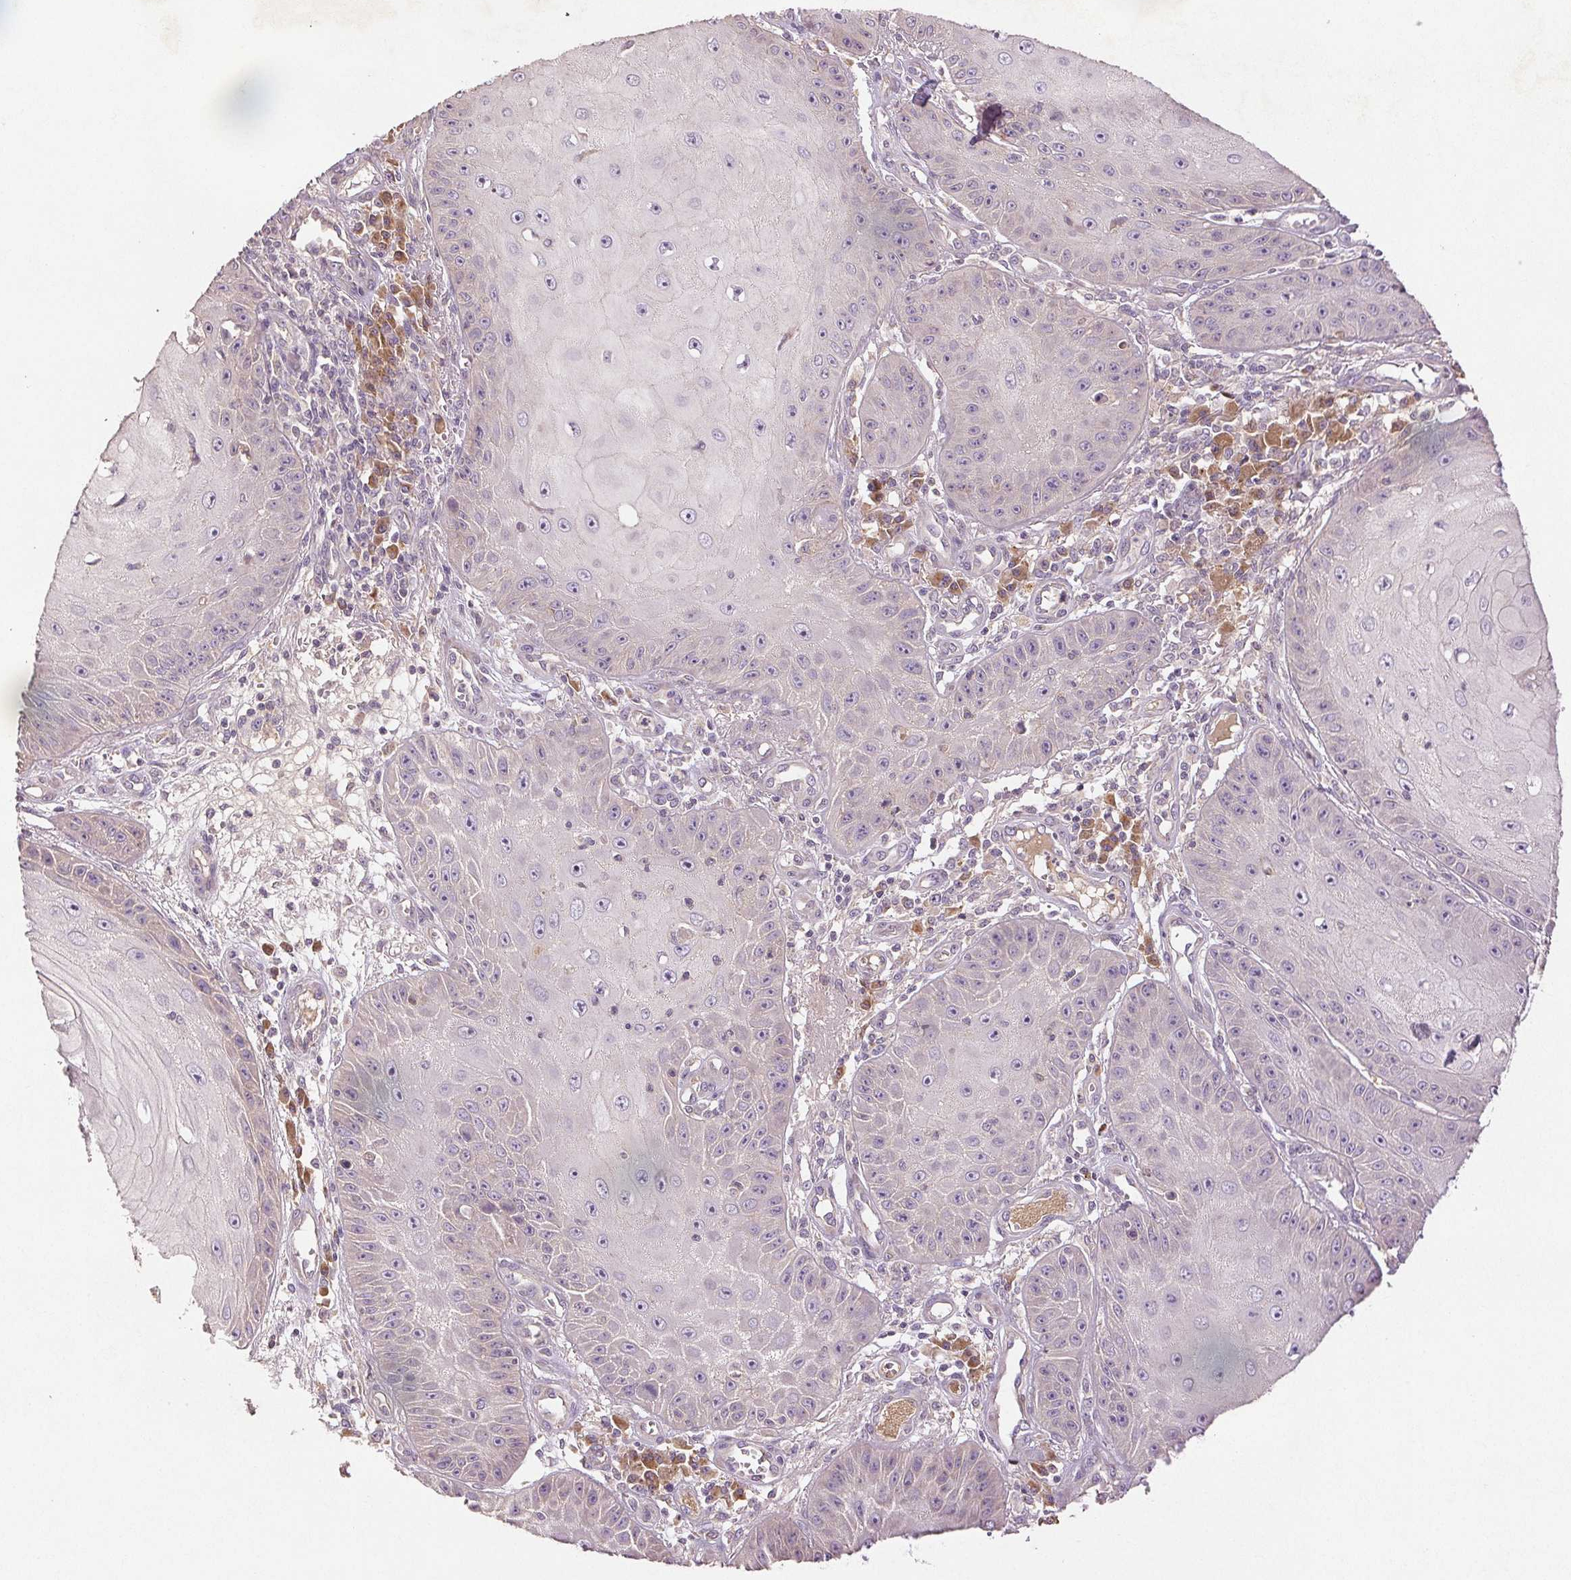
{"staining": {"intensity": "negative", "quantity": "none", "location": "none"}, "tissue": "skin cancer", "cell_type": "Tumor cells", "image_type": "cancer", "snomed": [{"axis": "morphology", "description": "Squamous cell carcinoma, NOS"}, {"axis": "topography", "description": "Skin"}], "caption": "The photomicrograph exhibits no staining of tumor cells in skin cancer (squamous cell carcinoma).", "gene": "YIF1B", "patient": {"sex": "male", "age": 70}}